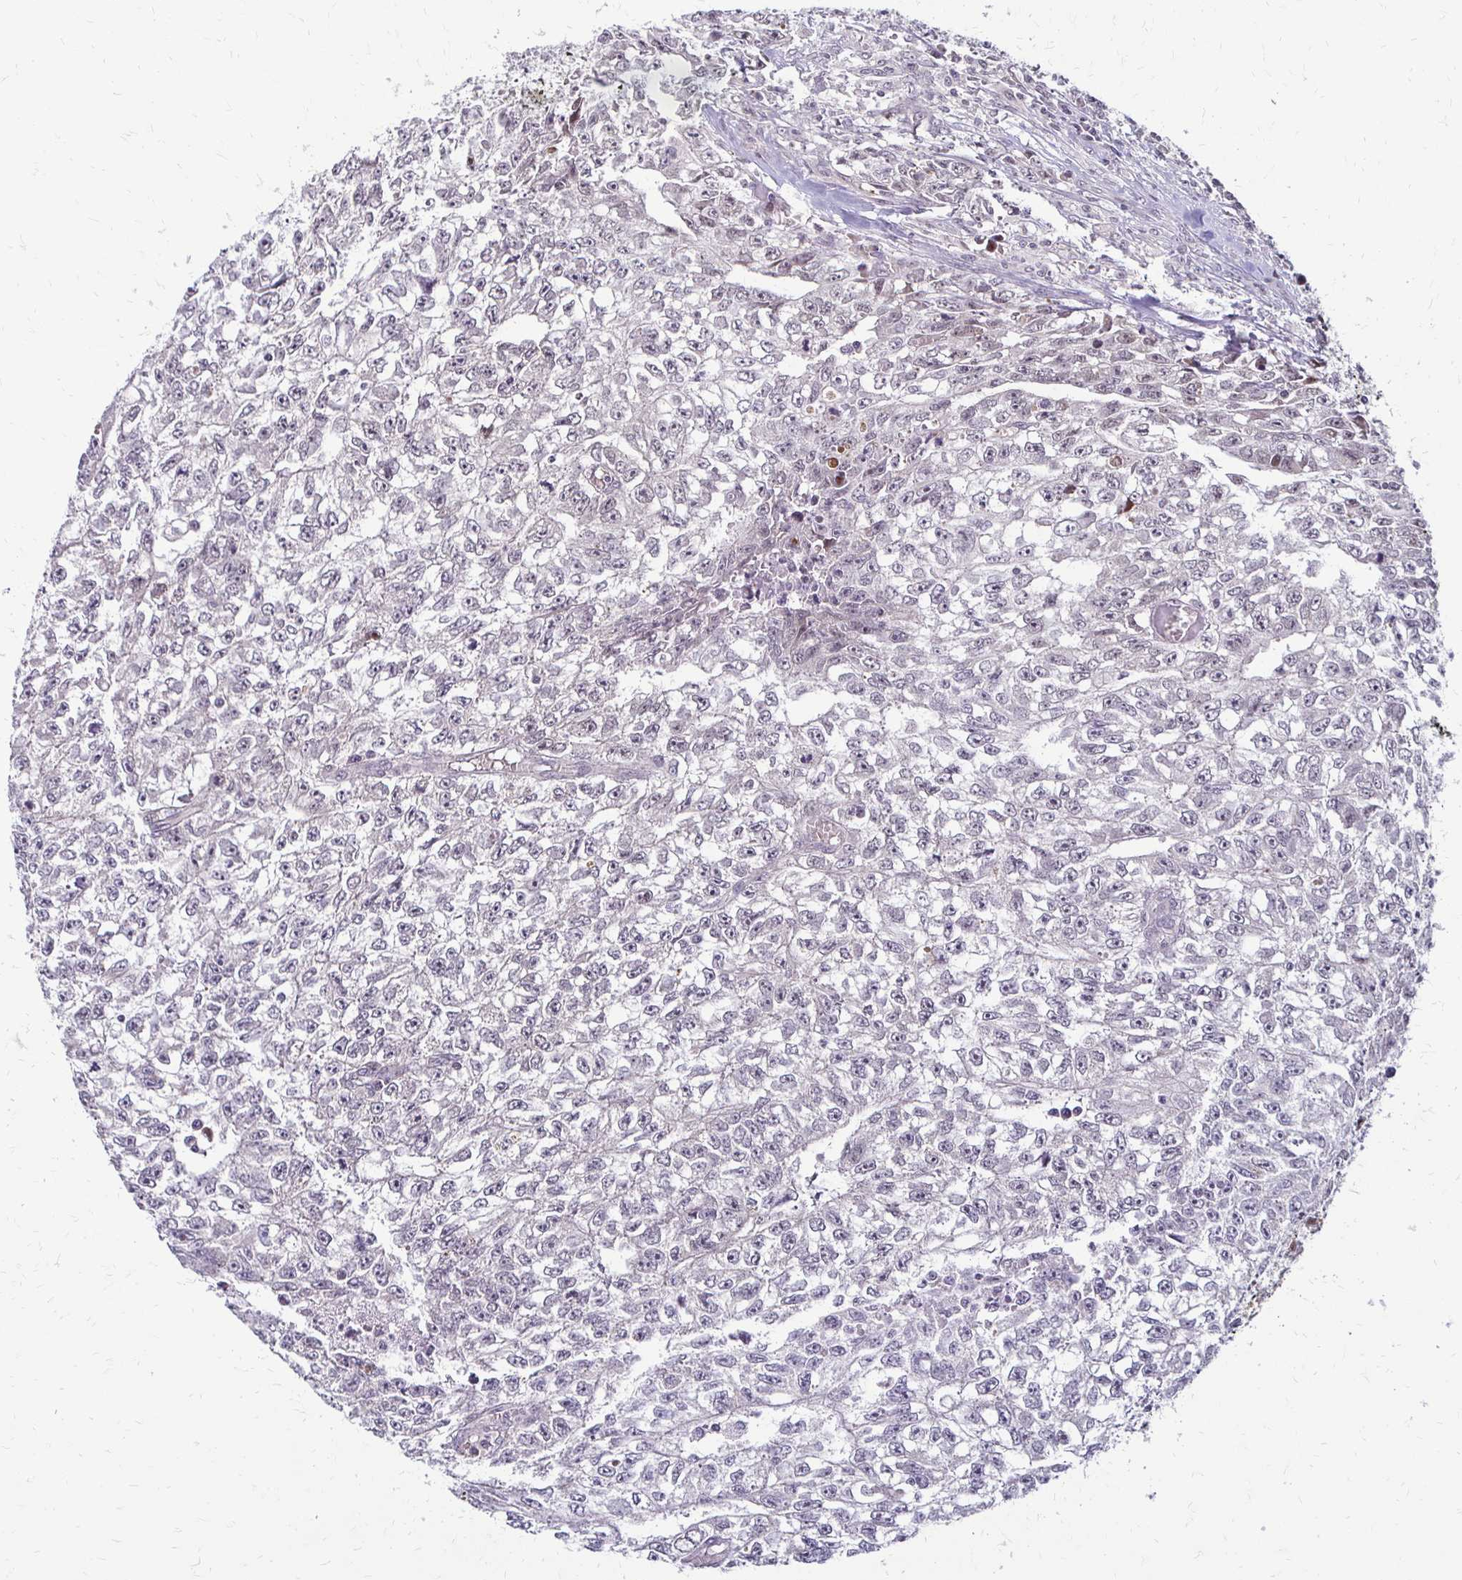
{"staining": {"intensity": "negative", "quantity": "none", "location": "none"}, "tissue": "testis cancer", "cell_type": "Tumor cells", "image_type": "cancer", "snomed": [{"axis": "morphology", "description": "Carcinoma, Embryonal, NOS"}, {"axis": "morphology", "description": "Teratoma, malignant, NOS"}, {"axis": "topography", "description": "Testis"}], "caption": "DAB immunohistochemical staining of testis cancer displays no significant expression in tumor cells. (DAB (3,3'-diaminobenzidine) IHC visualized using brightfield microscopy, high magnification).", "gene": "TRIR", "patient": {"sex": "male", "age": 24}}